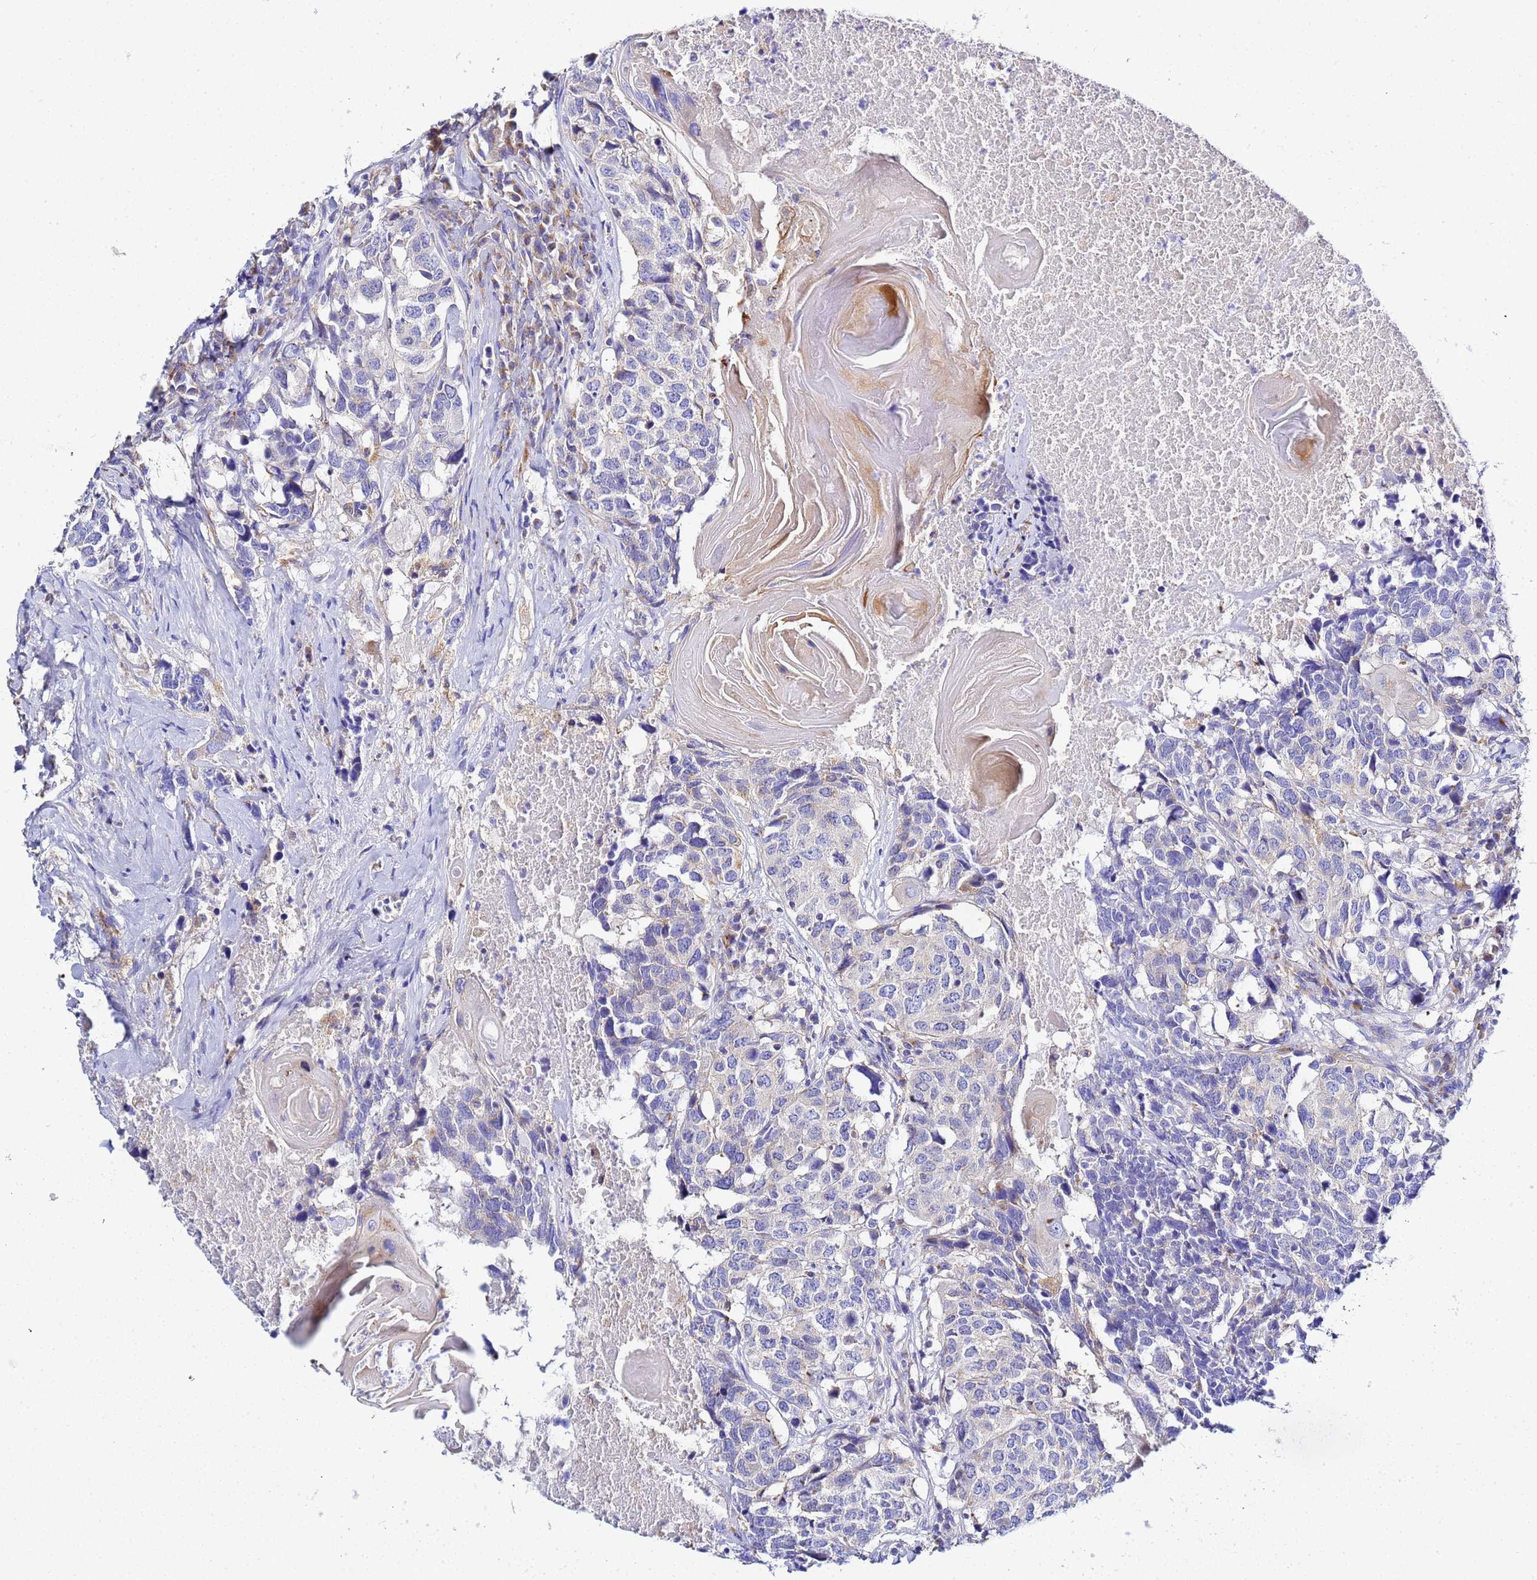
{"staining": {"intensity": "negative", "quantity": "none", "location": "none"}, "tissue": "head and neck cancer", "cell_type": "Tumor cells", "image_type": "cancer", "snomed": [{"axis": "morphology", "description": "Squamous cell carcinoma, NOS"}, {"axis": "topography", "description": "Head-Neck"}], "caption": "An IHC histopathology image of squamous cell carcinoma (head and neck) is shown. There is no staining in tumor cells of squamous cell carcinoma (head and neck).", "gene": "VTI1B", "patient": {"sex": "male", "age": 66}}